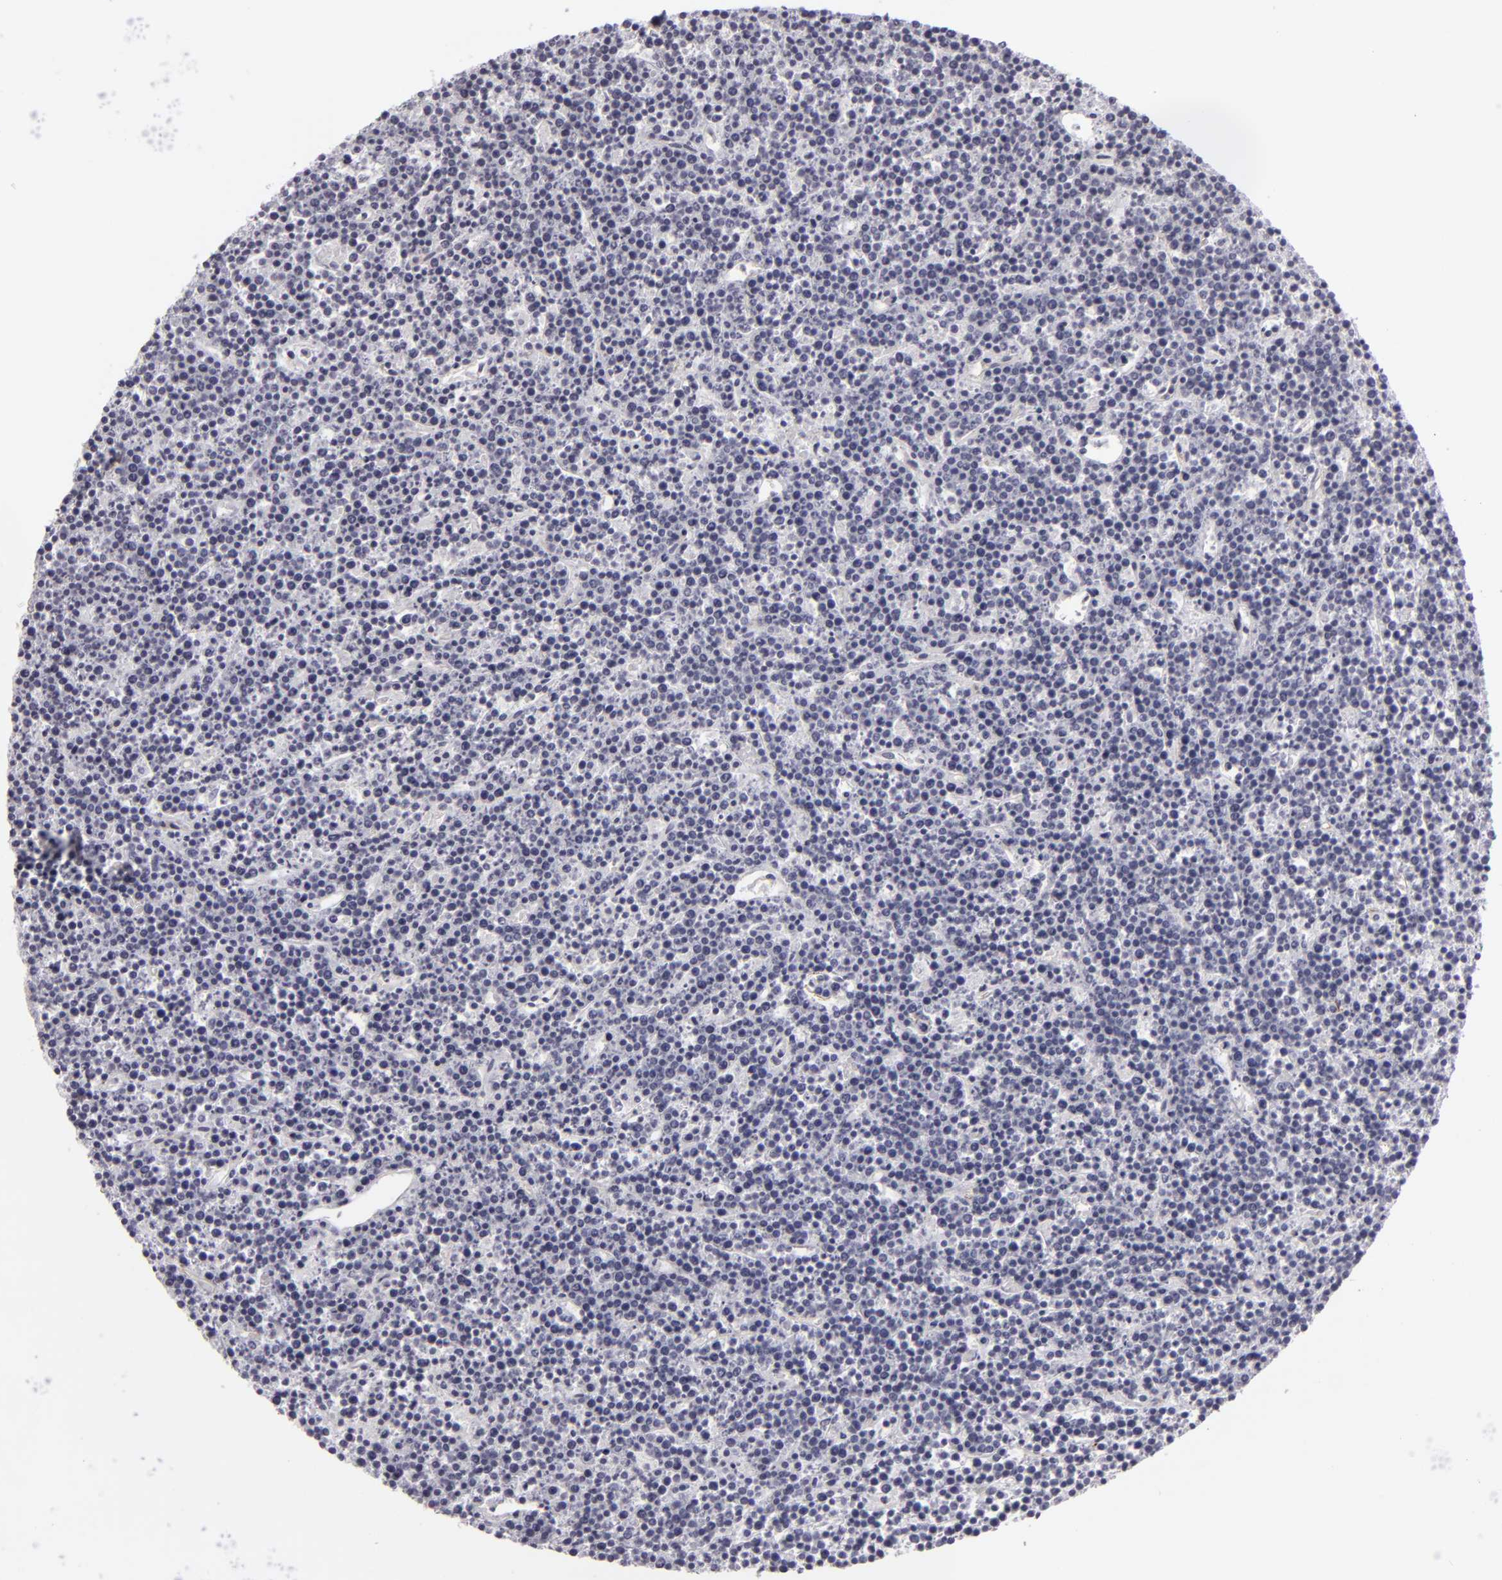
{"staining": {"intensity": "negative", "quantity": "none", "location": "none"}, "tissue": "lymphoma", "cell_type": "Tumor cells", "image_type": "cancer", "snomed": [{"axis": "morphology", "description": "Malignant lymphoma, non-Hodgkin's type, High grade"}, {"axis": "topography", "description": "Ovary"}], "caption": "Image shows no significant protein positivity in tumor cells of malignant lymphoma, non-Hodgkin's type (high-grade).", "gene": "JUP", "patient": {"sex": "female", "age": 56}}